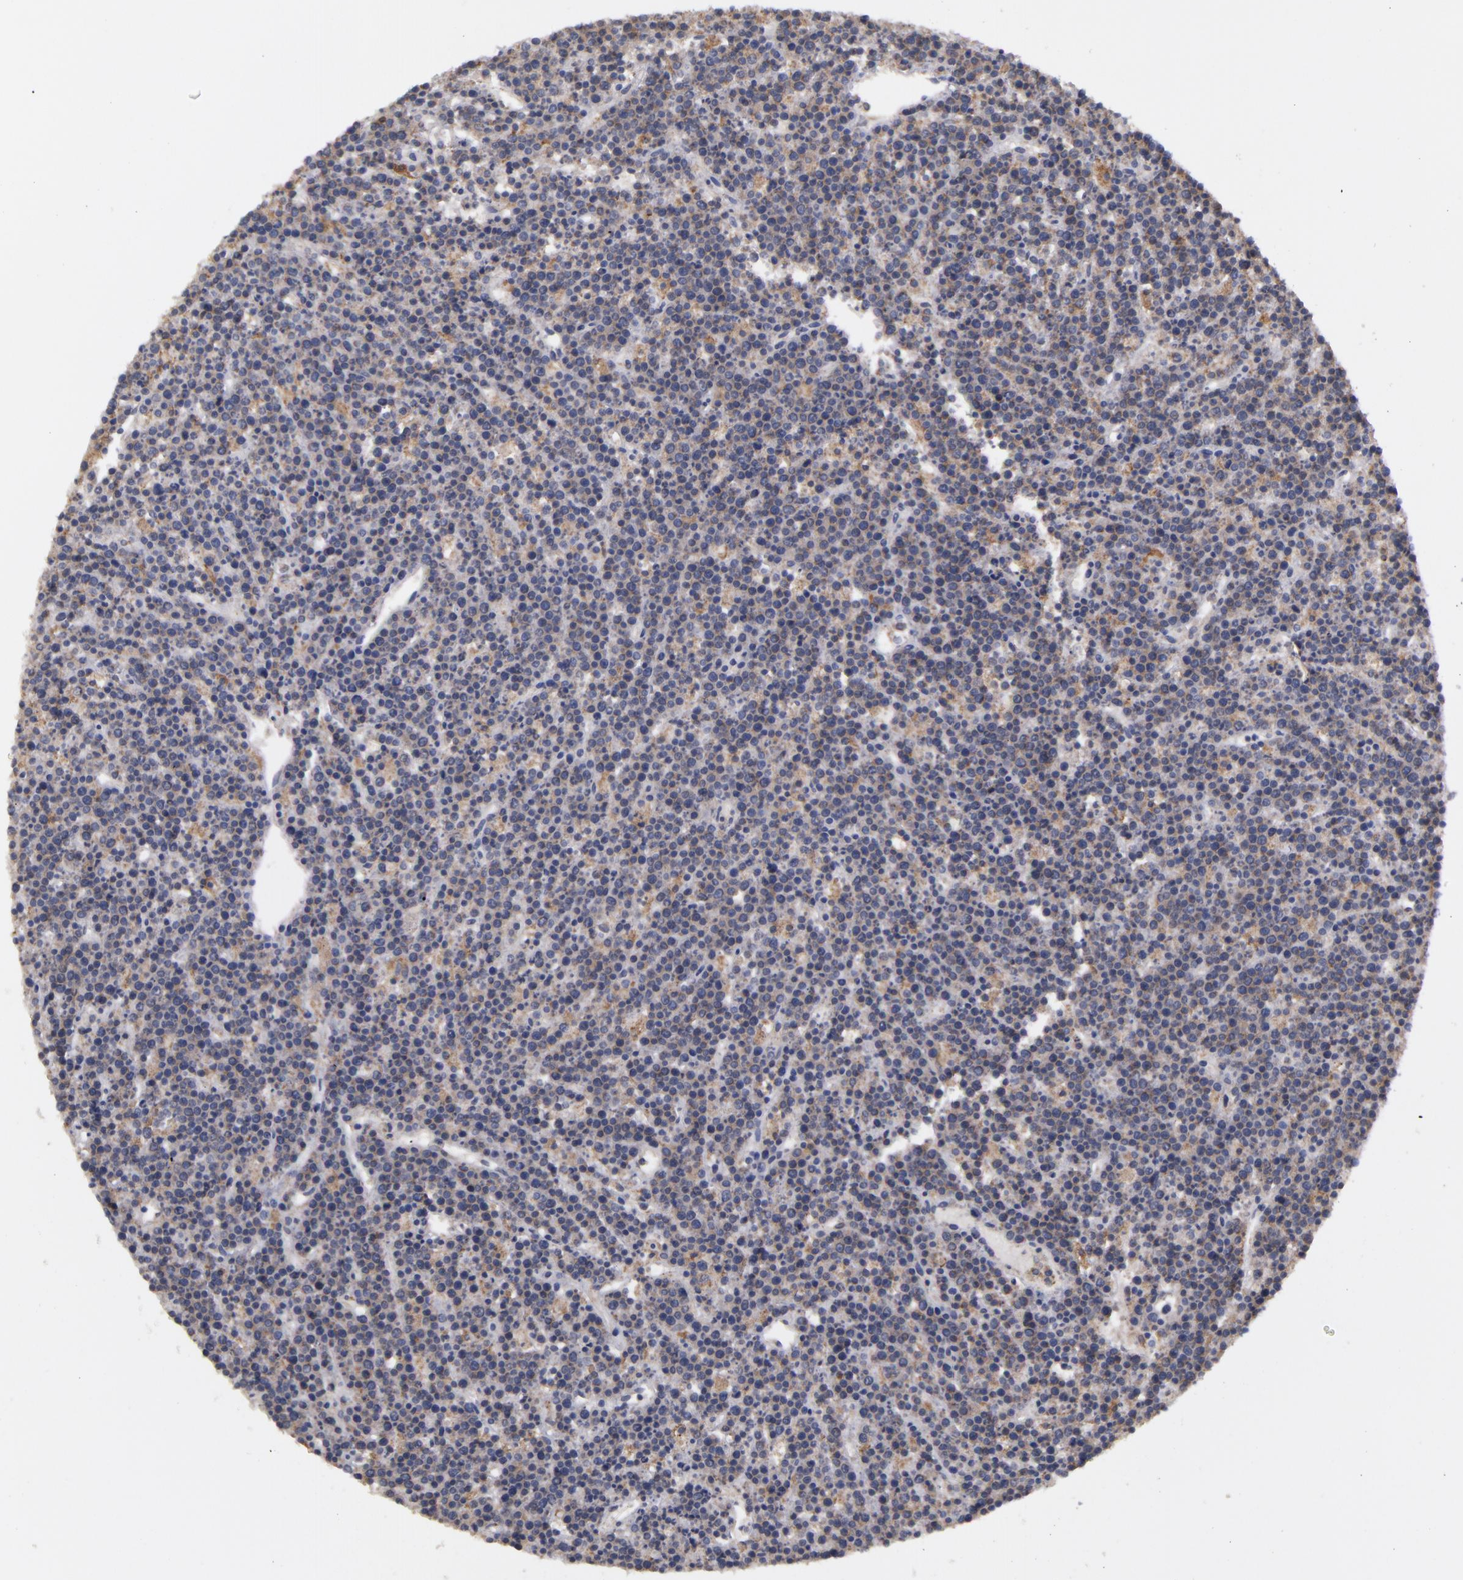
{"staining": {"intensity": "moderate", "quantity": "25%-75%", "location": "cytoplasmic/membranous"}, "tissue": "lymphoma", "cell_type": "Tumor cells", "image_type": "cancer", "snomed": [{"axis": "morphology", "description": "Malignant lymphoma, non-Hodgkin's type, High grade"}, {"axis": "topography", "description": "Ovary"}], "caption": "A histopathology image of malignant lymphoma, non-Hodgkin's type (high-grade) stained for a protein shows moderate cytoplasmic/membranous brown staining in tumor cells.", "gene": "MTHFD1", "patient": {"sex": "female", "age": 56}}